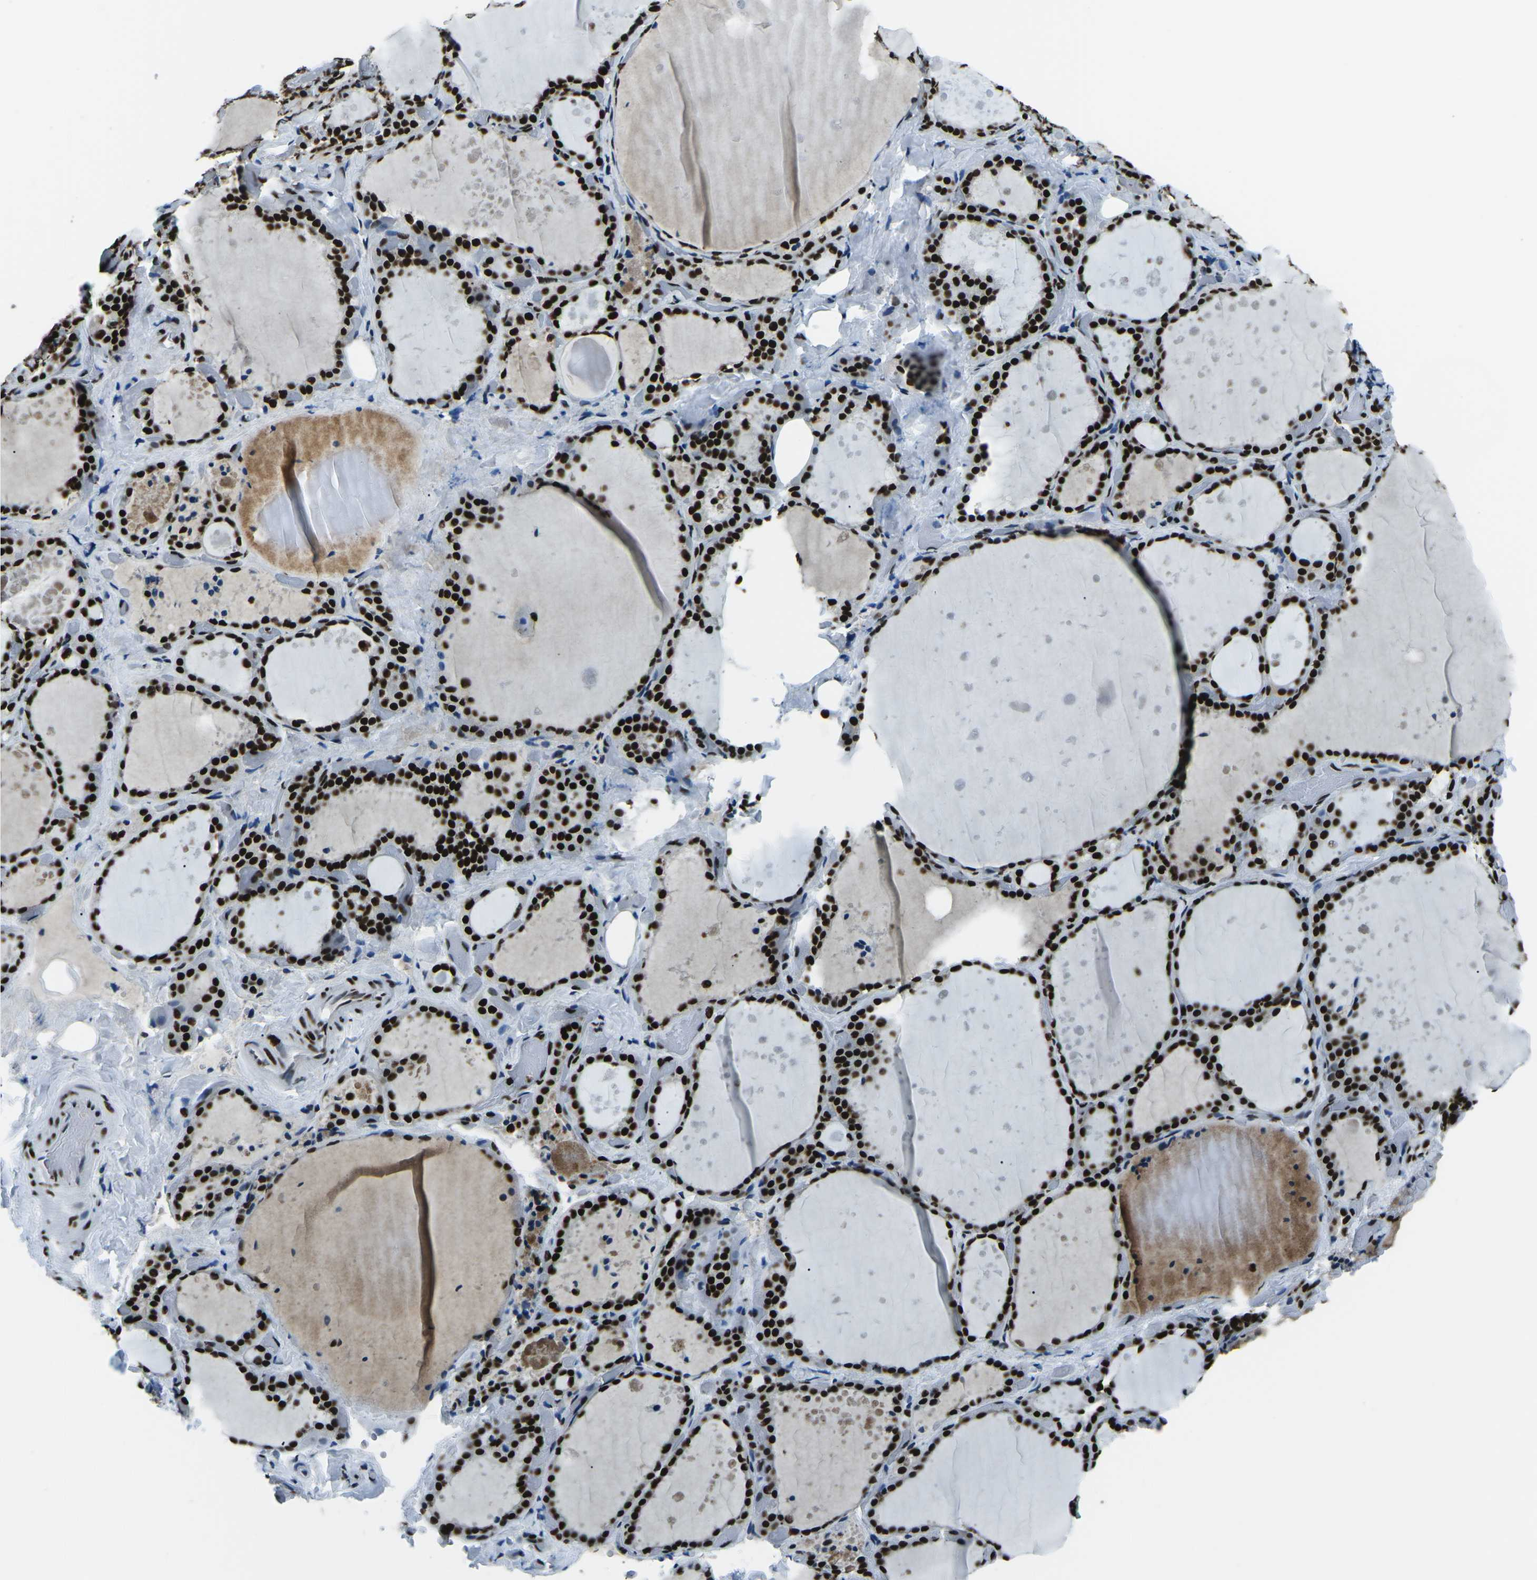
{"staining": {"intensity": "strong", "quantity": ">75%", "location": "nuclear"}, "tissue": "thyroid gland", "cell_type": "Glandular cells", "image_type": "normal", "snomed": [{"axis": "morphology", "description": "Normal tissue, NOS"}, {"axis": "topography", "description": "Thyroid gland"}], "caption": "Protein analysis of normal thyroid gland exhibits strong nuclear expression in approximately >75% of glandular cells.", "gene": "HNRNPL", "patient": {"sex": "female", "age": 44}}